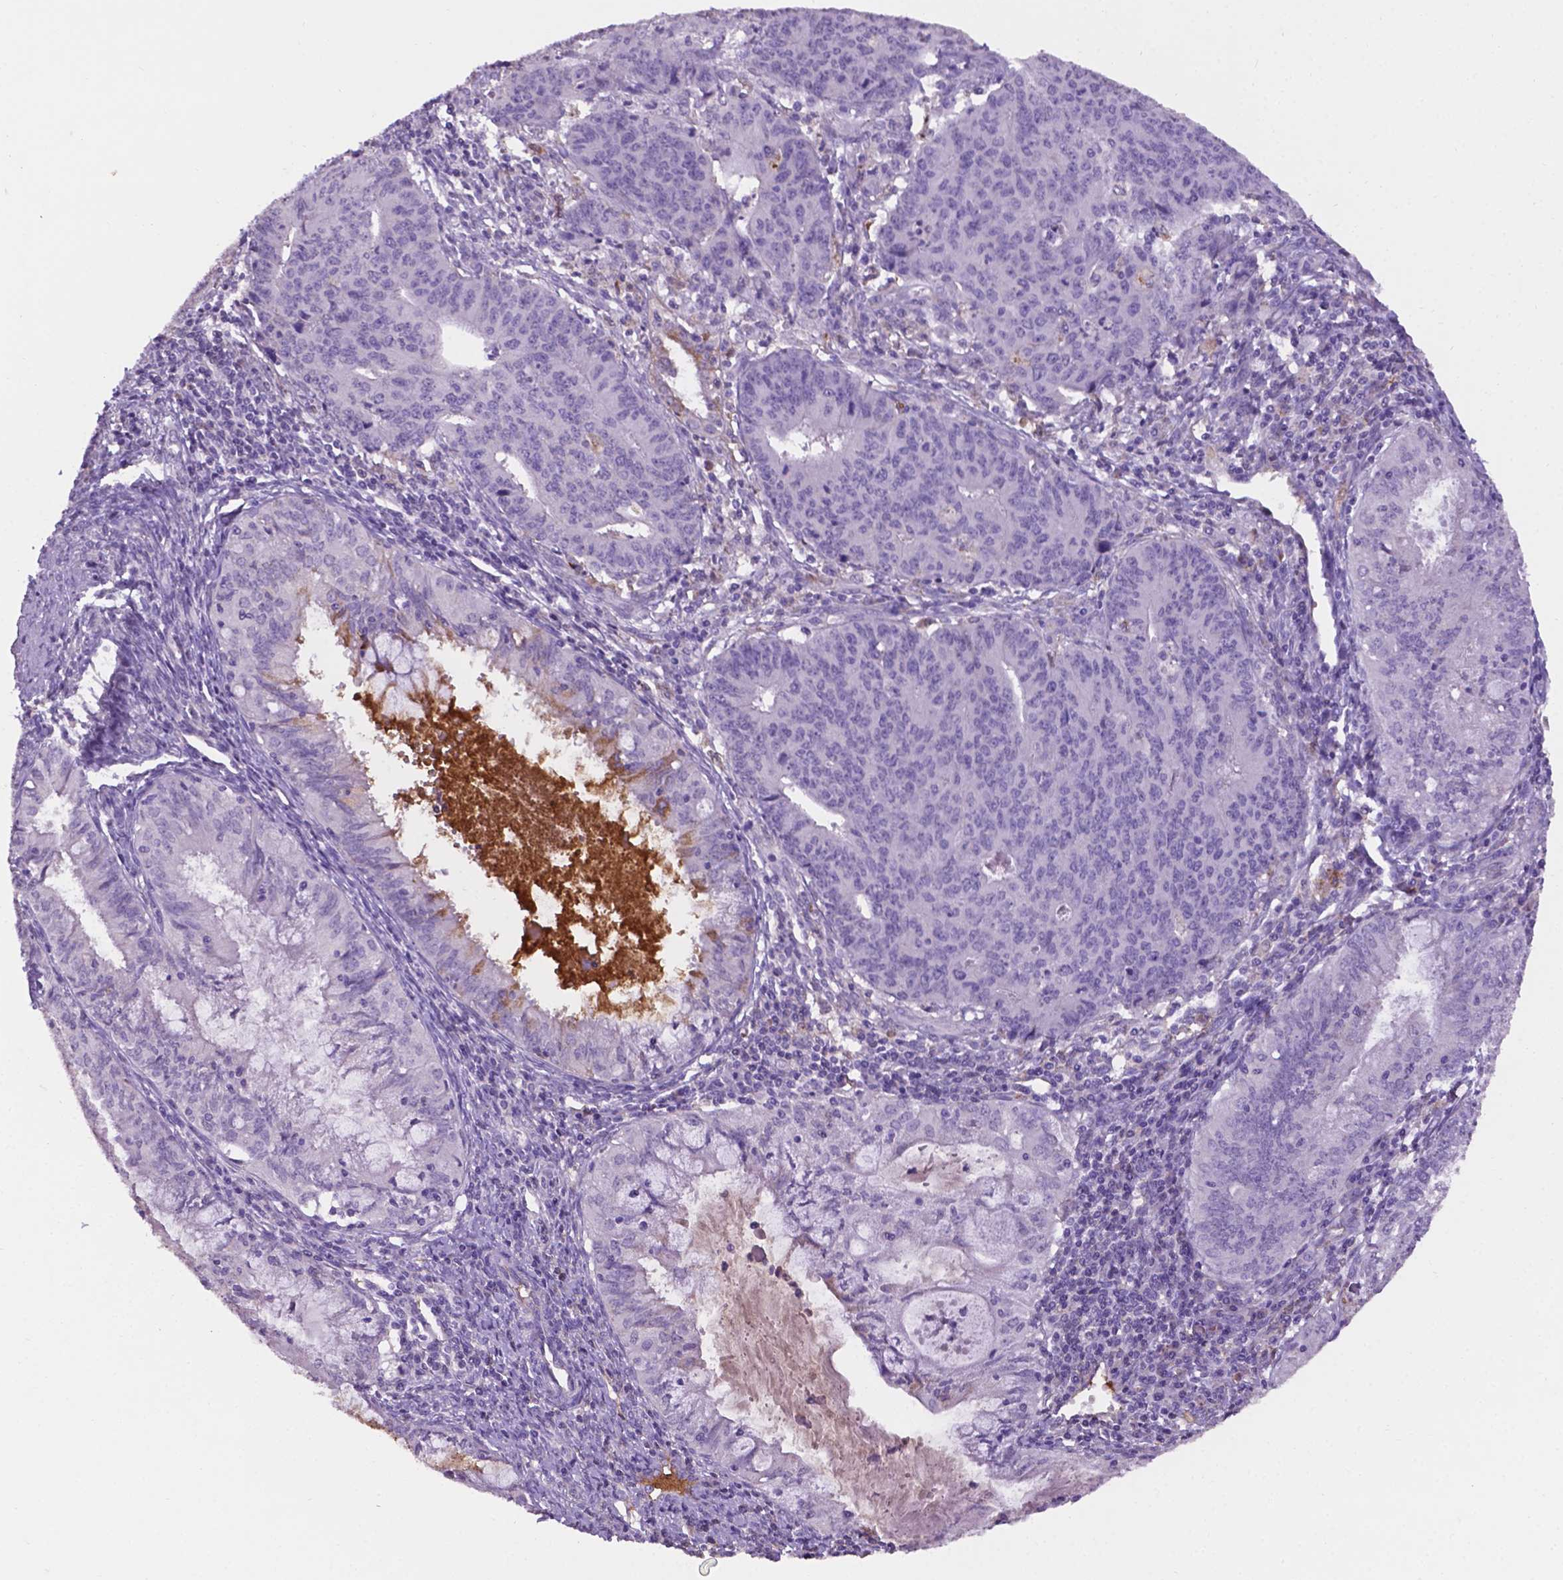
{"staining": {"intensity": "negative", "quantity": "none", "location": "none"}, "tissue": "endometrial cancer", "cell_type": "Tumor cells", "image_type": "cancer", "snomed": [{"axis": "morphology", "description": "Adenocarcinoma, NOS"}, {"axis": "topography", "description": "Endometrium"}], "caption": "Endometrial cancer (adenocarcinoma) was stained to show a protein in brown. There is no significant staining in tumor cells.", "gene": "APOE", "patient": {"sex": "female", "age": 59}}